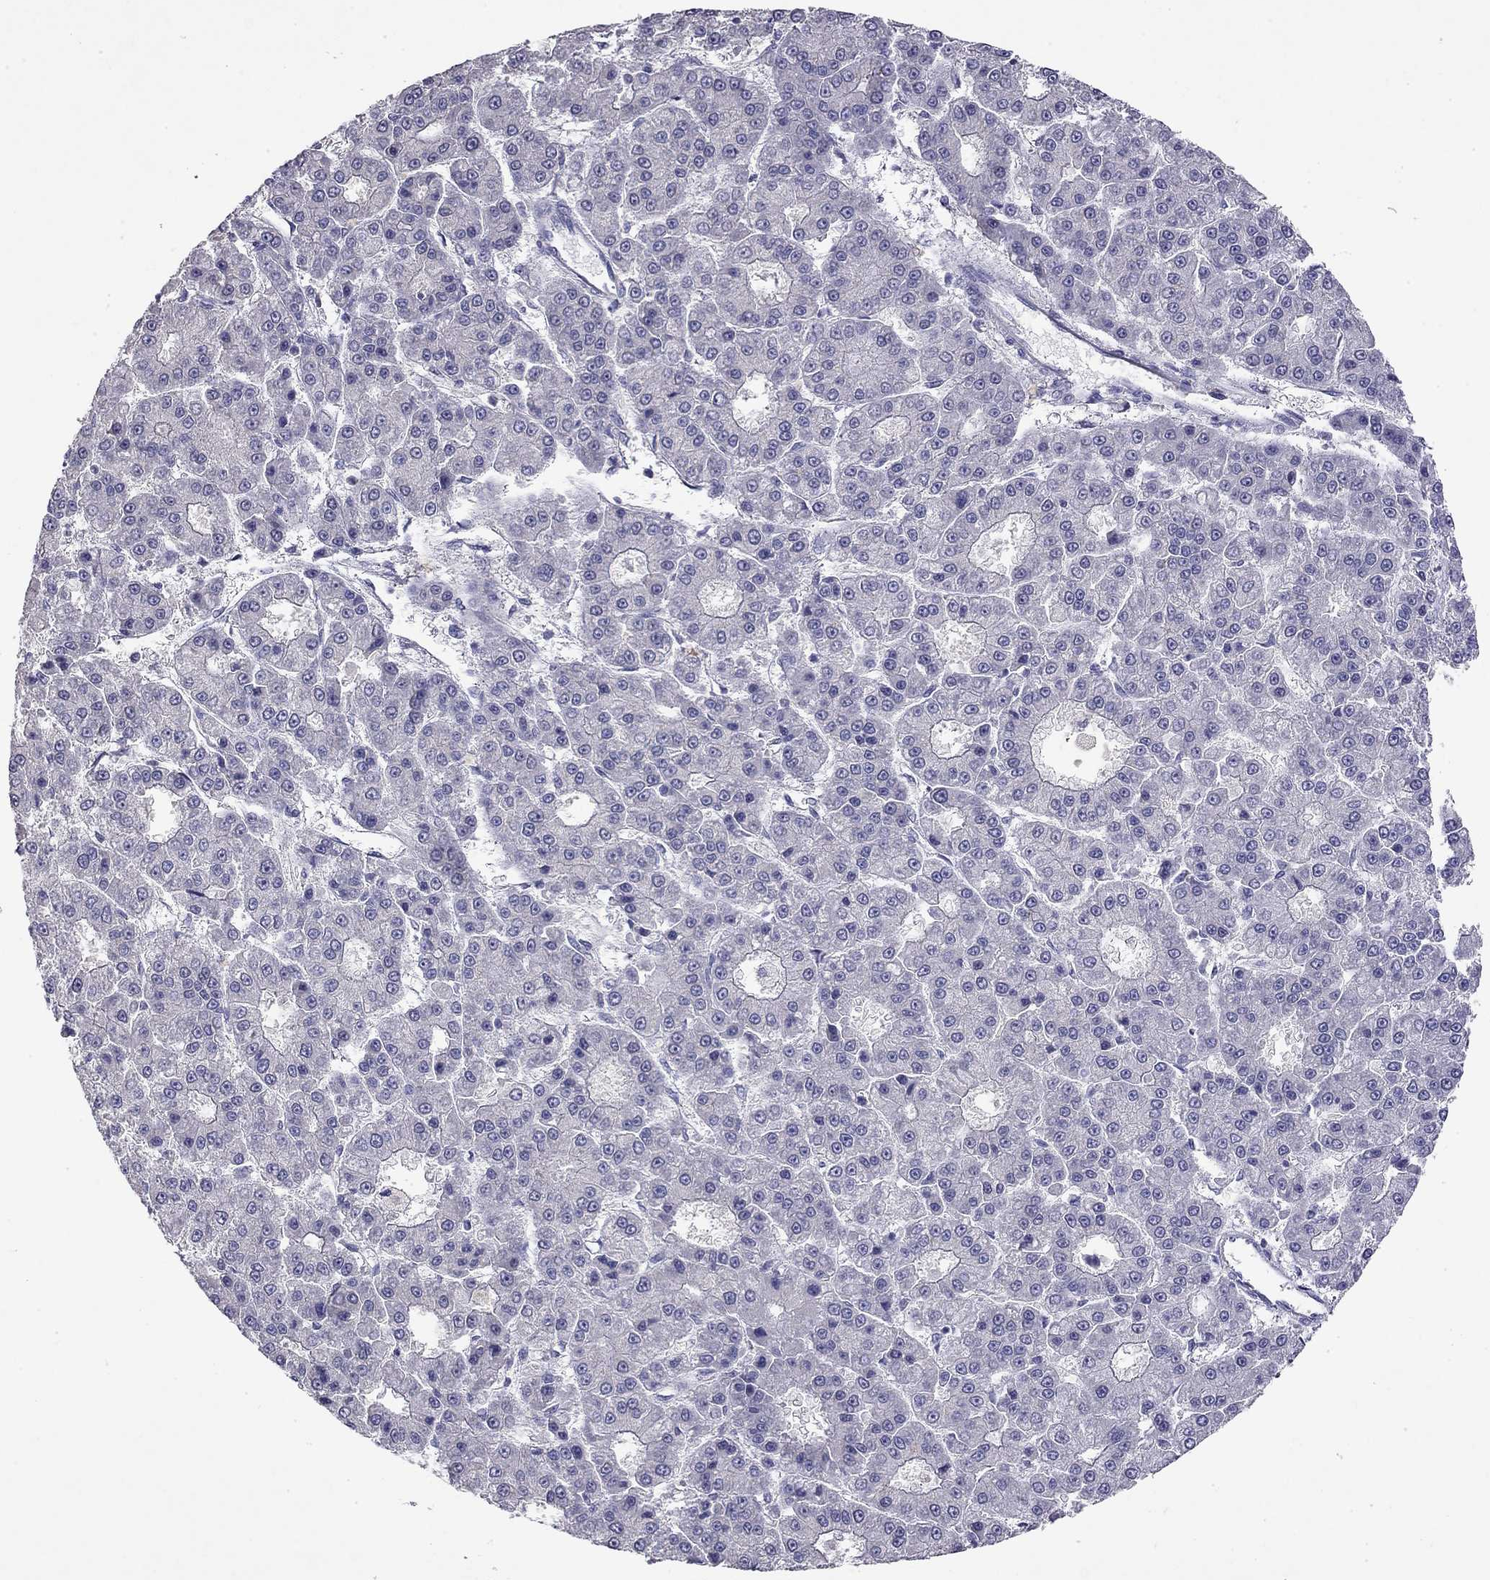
{"staining": {"intensity": "negative", "quantity": "none", "location": "none"}, "tissue": "liver cancer", "cell_type": "Tumor cells", "image_type": "cancer", "snomed": [{"axis": "morphology", "description": "Carcinoma, Hepatocellular, NOS"}, {"axis": "topography", "description": "Liver"}], "caption": "Immunohistochemical staining of human liver hepatocellular carcinoma exhibits no significant positivity in tumor cells.", "gene": "WNK3", "patient": {"sex": "male", "age": 70}}